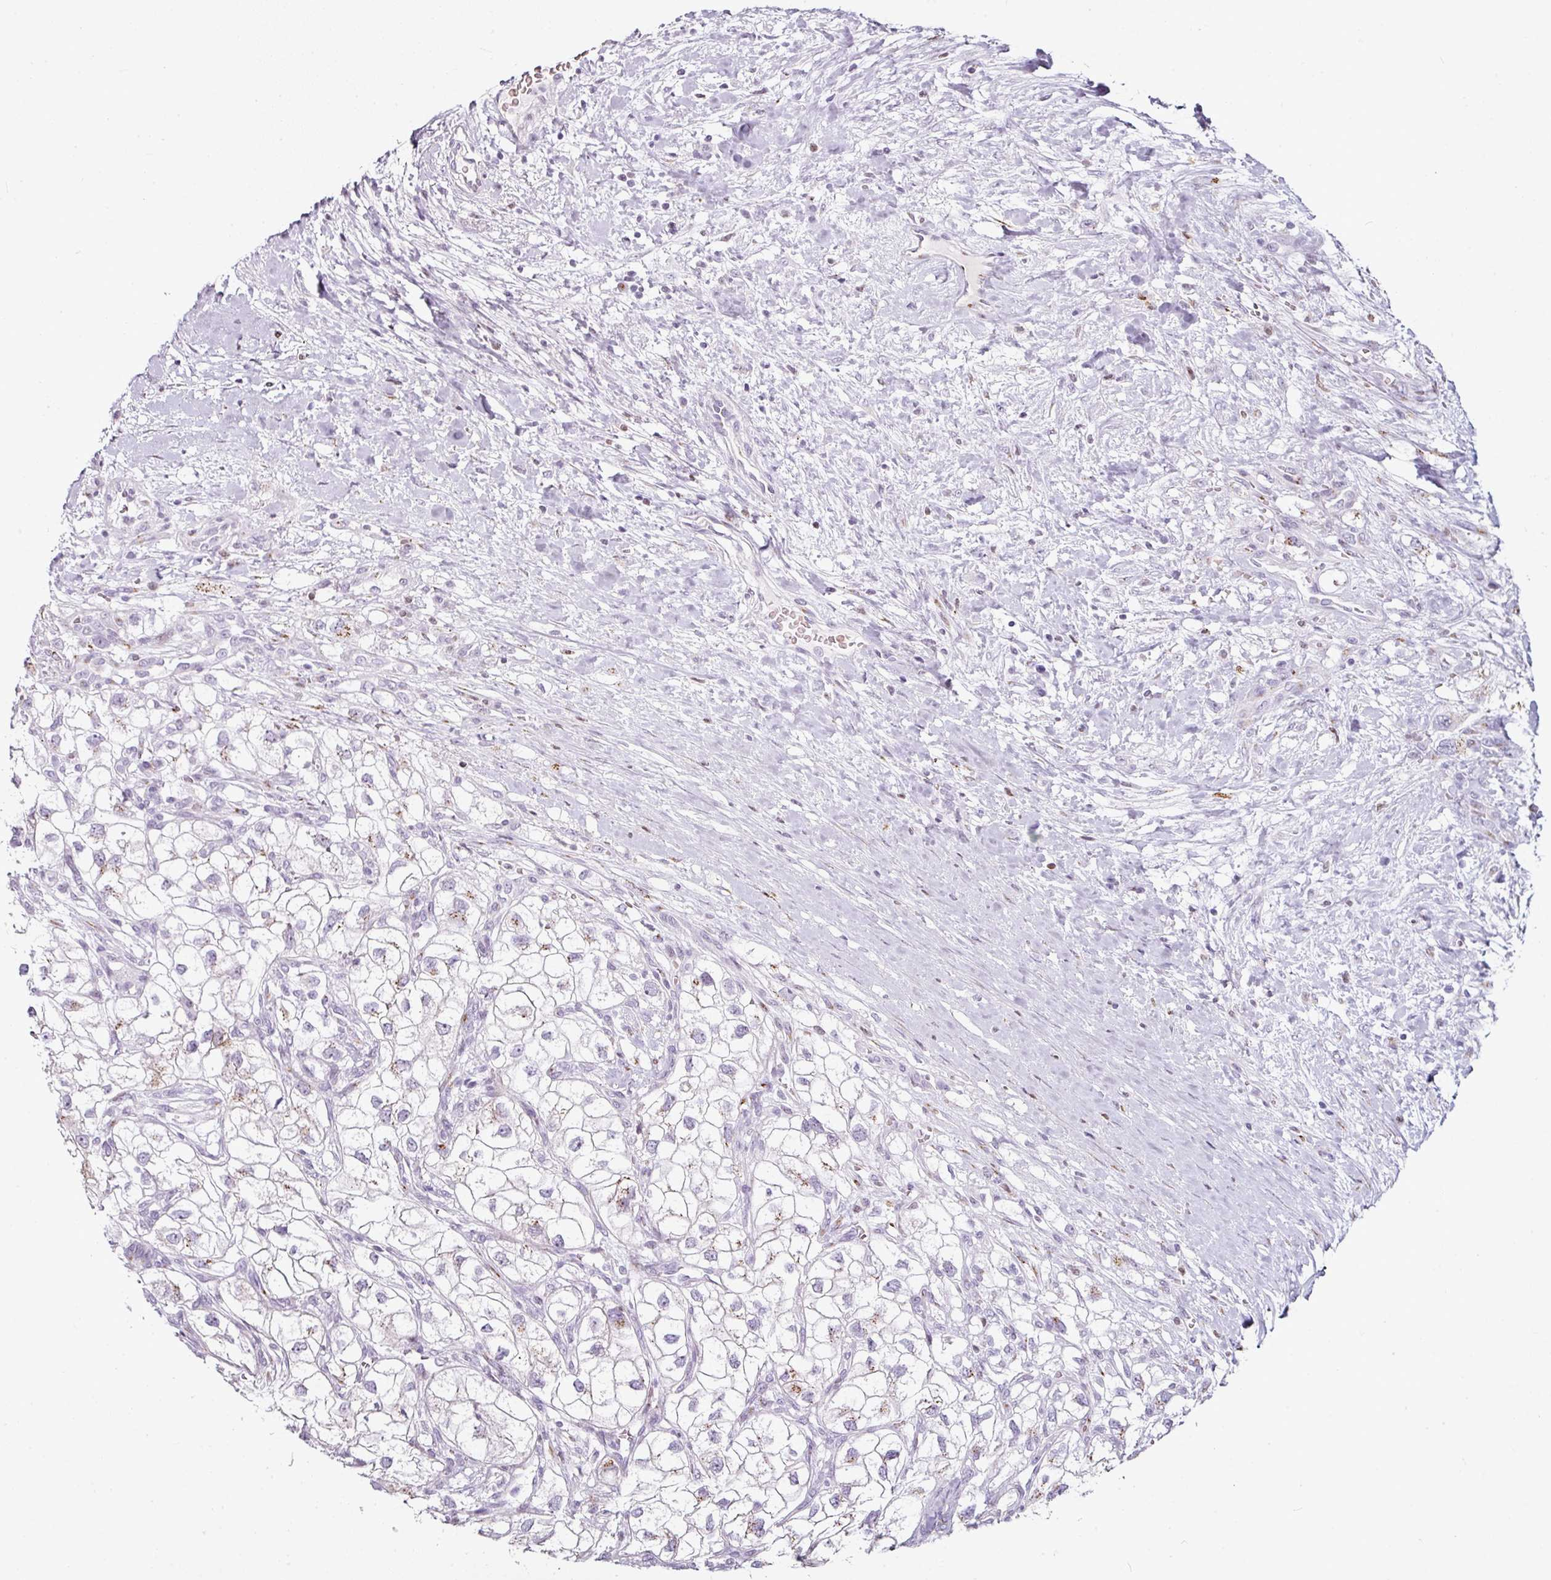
{"staining": {"intensity": "weak", "quantity": "25%-75%", "location": "cytoplasmic/membranous"}, "tissue": "renal cancer", "cell_type": "Tumor cells", "image_type": "cancer", "snomed": [{"axis": "morphology", "description": "Adenocarcinoma, NOS"}, {"axis": "topography", "description": "Kidney"}], "caption": "Human renal adenocarcinoma stained with a brown dye demonstrates weak cytoplasmic/membranous positive expression in approximately 25%-75% of tumor cells.", "gene": "SYT8", "patient": {"sex": "male", "age": 59}}